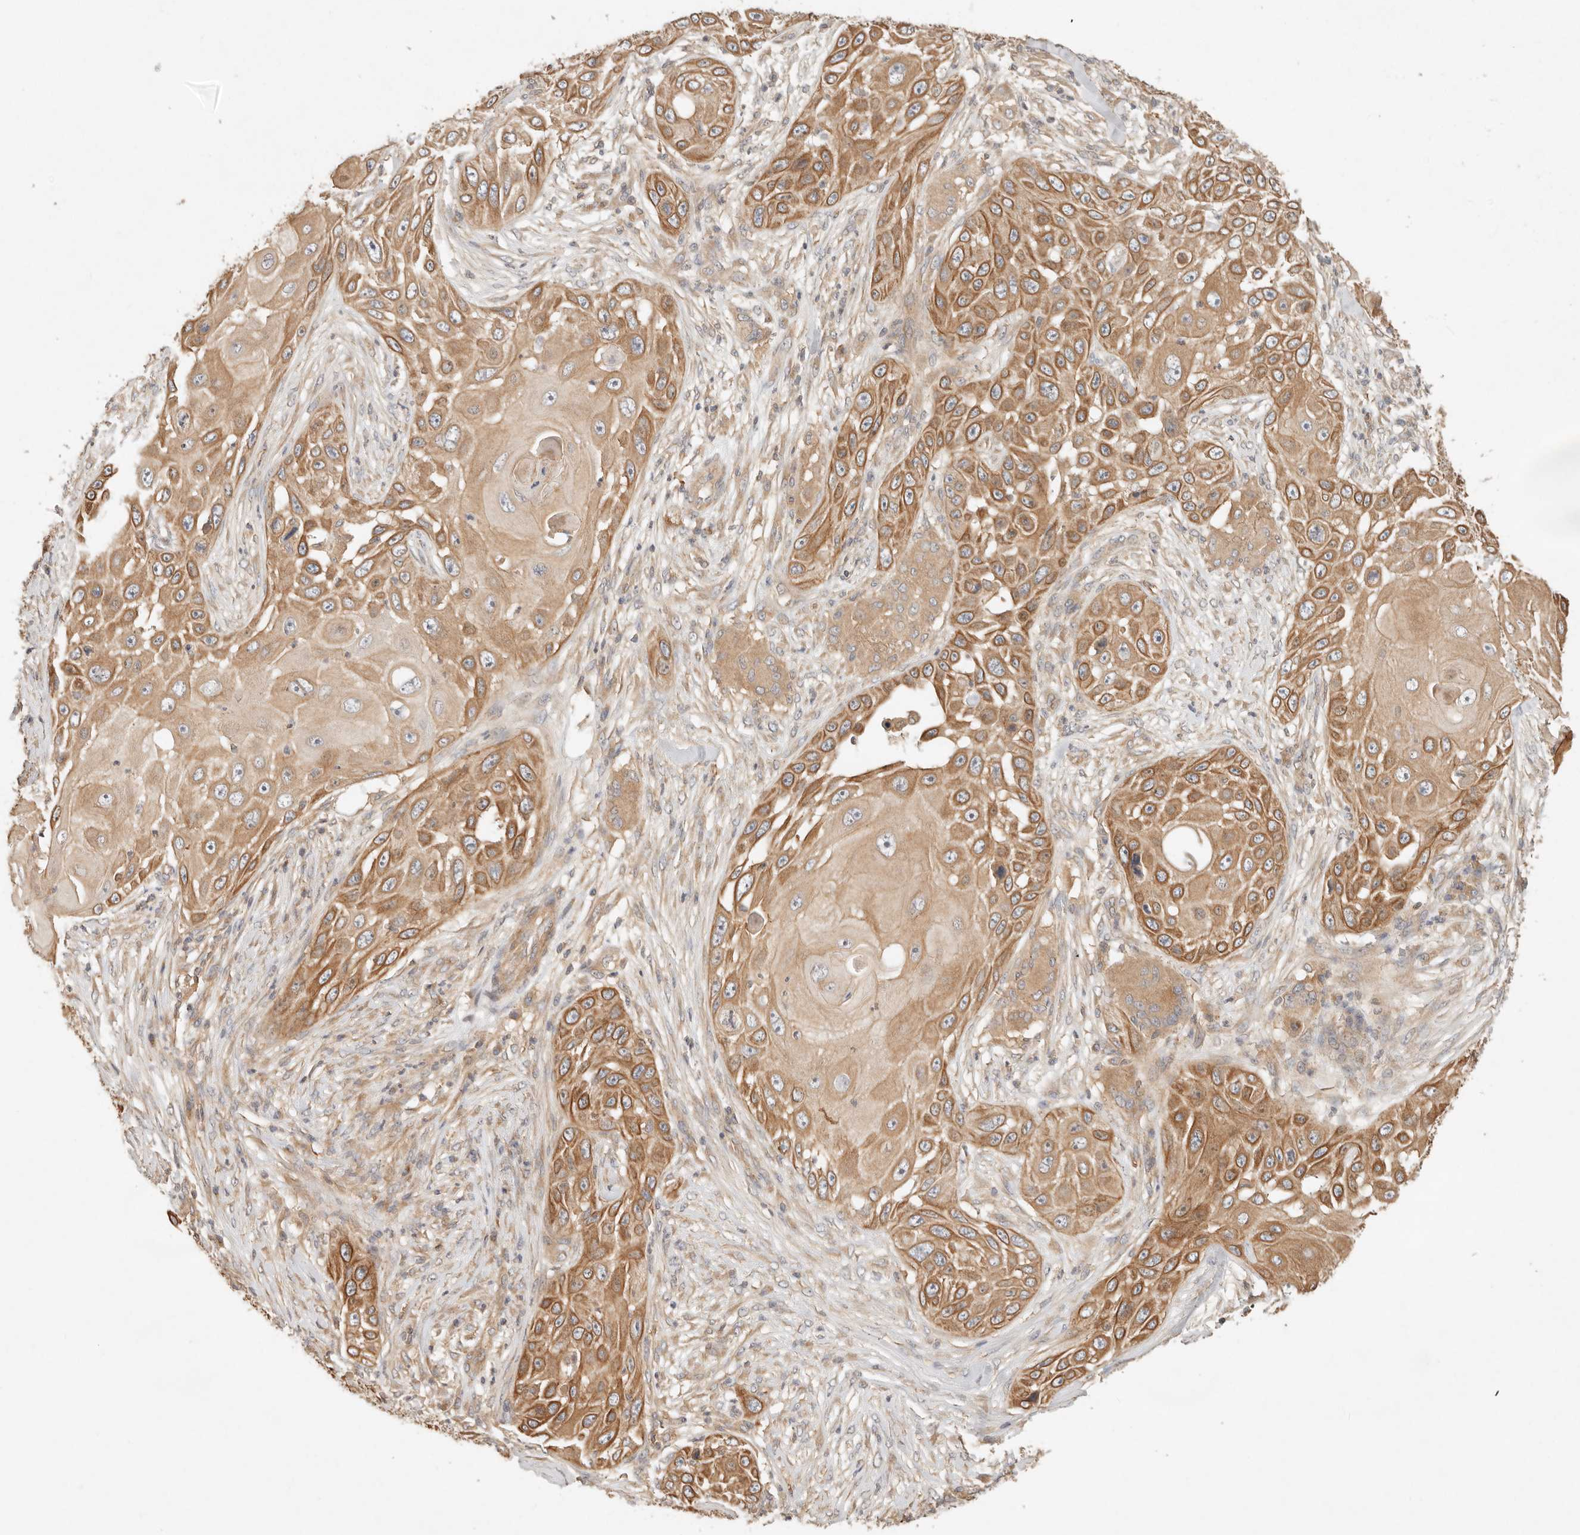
{"staining": {"intensity": "moderate", "quantity": ">75%", "location": "cytoplasmic/membranous"}, "tissue": "skin cancer", "cell_type": "Tumor cells", "image_type": "cancer", "snomed": [{"axis": "morphology", "description": "Squamous cell carcinoma, NOS"}, {"axis": "topography", "description": "Skin"}], "caption": "Skin cancer (squamous cell carcinoma) tissue shows moderate cytoplasmic/membranous staining in about >75% of tumor cells", "gene": "HECTD3", "patient": {"sex": "female", "age": 44}}